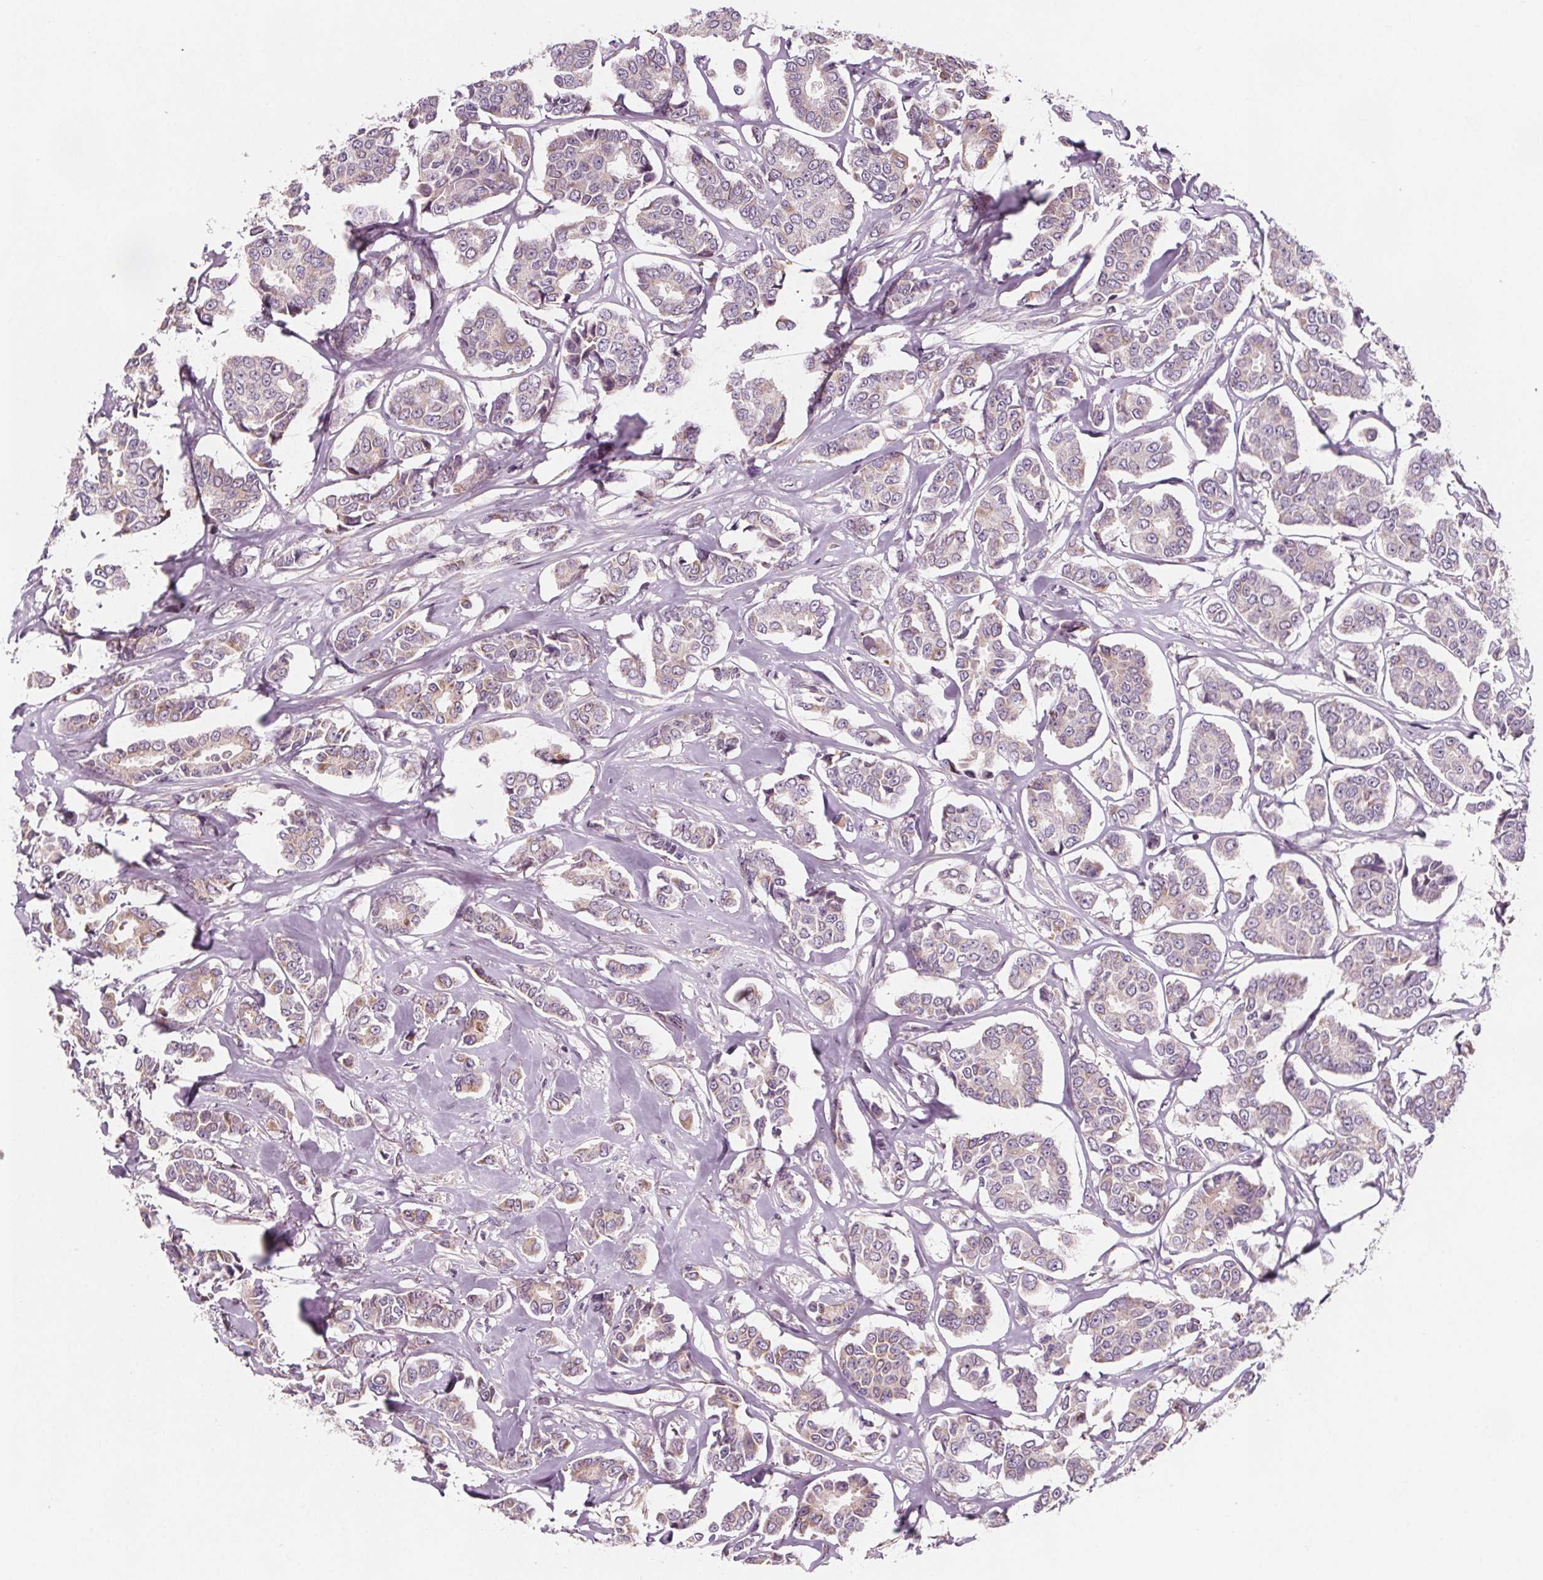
{"staining": {"intensity": "negative", "quantity": "none", "location": "none"}, "tissue": "breast cancer", "cell_type": "Tumor cells", "image_type": "cancer", "snomed": [{"axis": "morphology", "description": "Duct carcinoma"}, {"axis": "topography", "description": "Breast"}], "caption": "Tumor cells are negative for brown protein staining in breast cancer.", "gene": "ADAM33", "patient": {"sex": "female", "age": 94}}